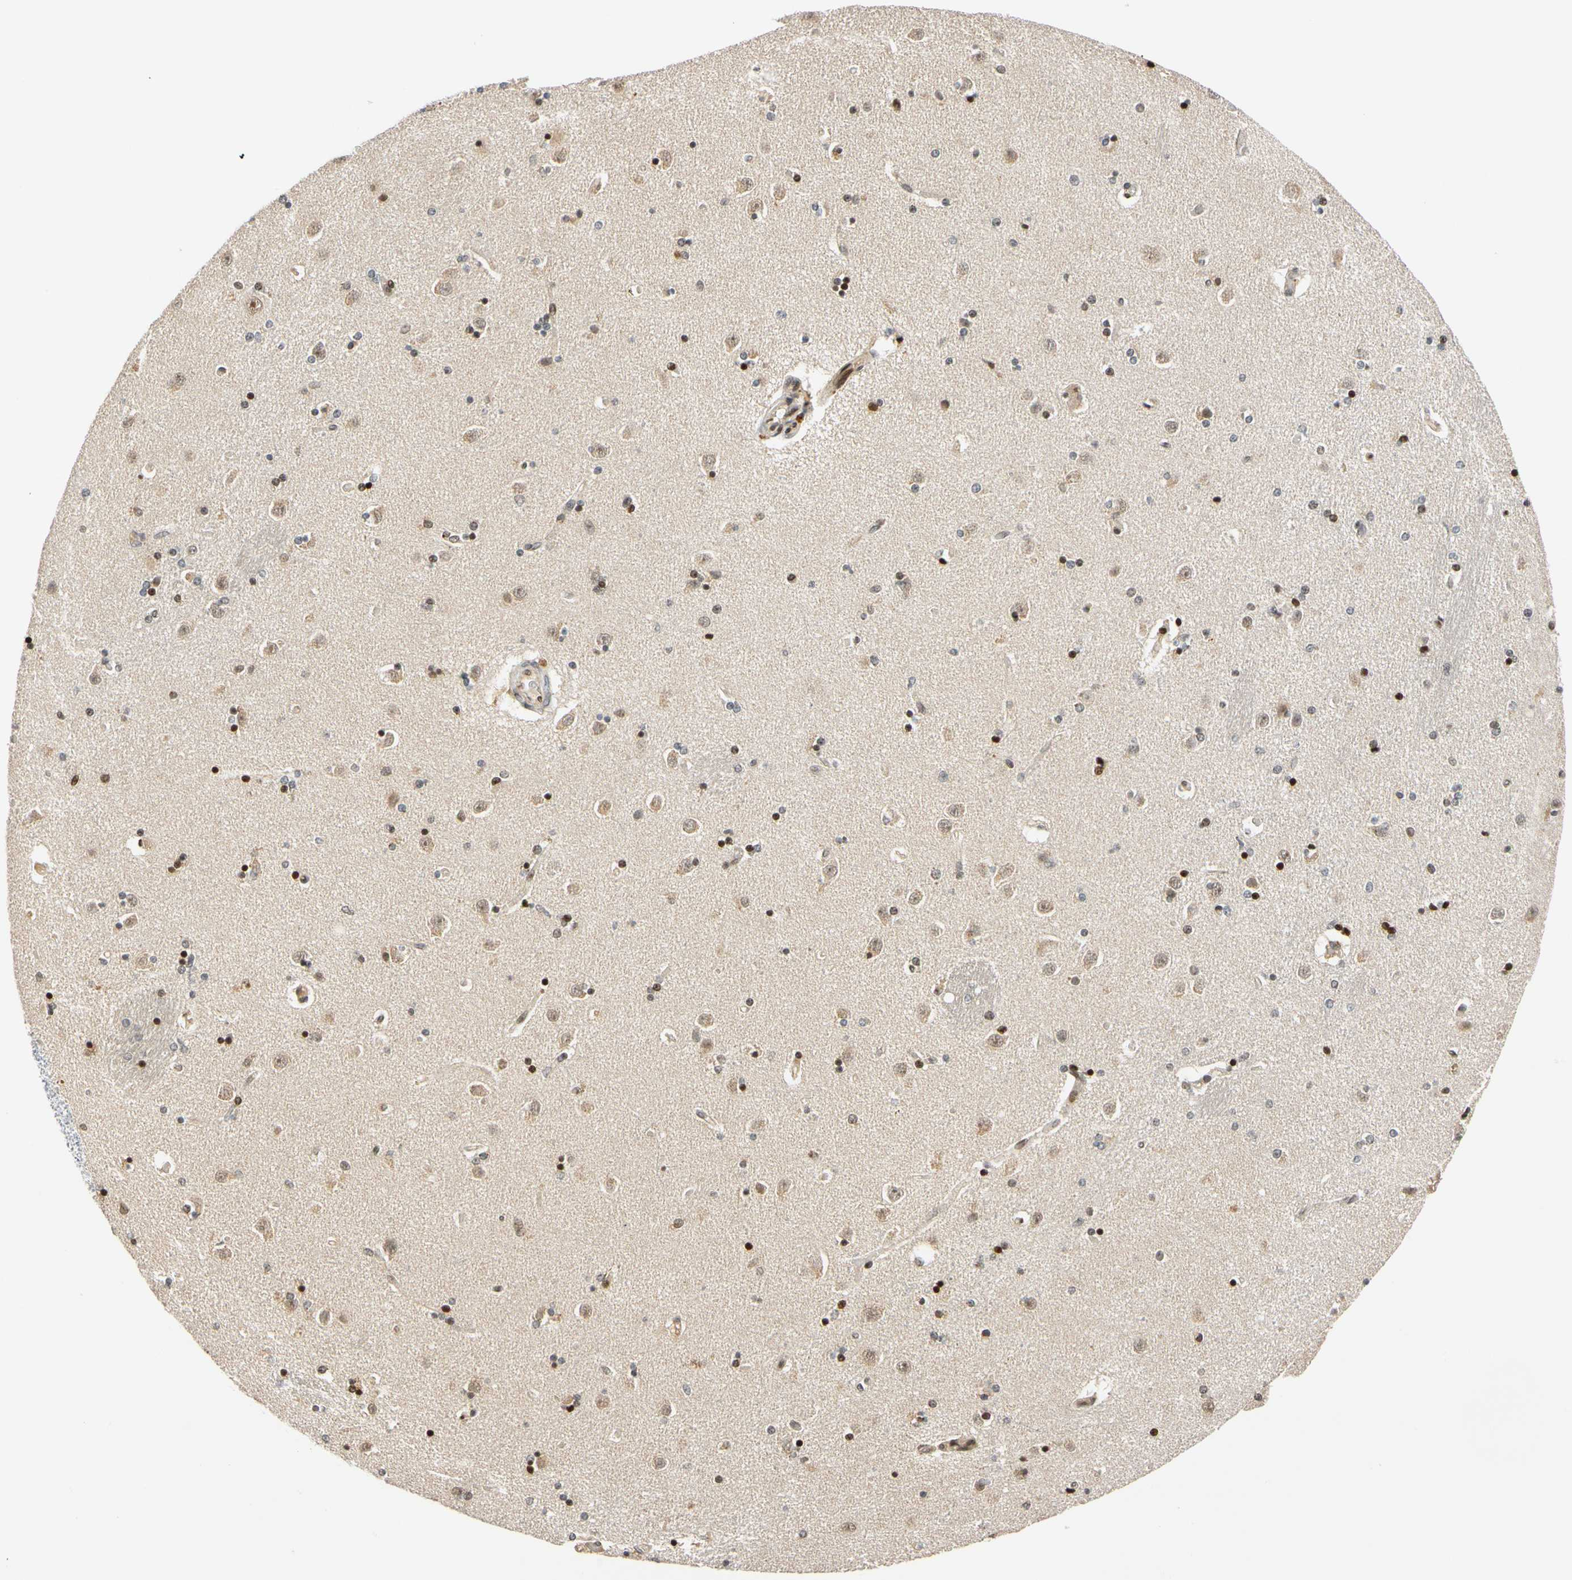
{"staining": {"intensity": "moderate", "quantity": "25%-75%", "location": "nuclear"}, "tissue": "caudate", "cell_type": "Glial cells", "image_type": "normal", "snomed": [{"axis": "morphology", "description": "Normal tissue, NOS"}, {"axis": "topography", "description": "Lateral ventricle wall"}], "caption": "Caudate stained with DAB IHC demonstrates medium levels of moderate nuclear expression in about 25%-75% of glial cells. The staining was performed using DAB, with brown indicating positive protein expression. Nuclei are stained blue with hematoxylin.", "gene": "CDK7", "patient": {"sex": "female", "age": 54}}